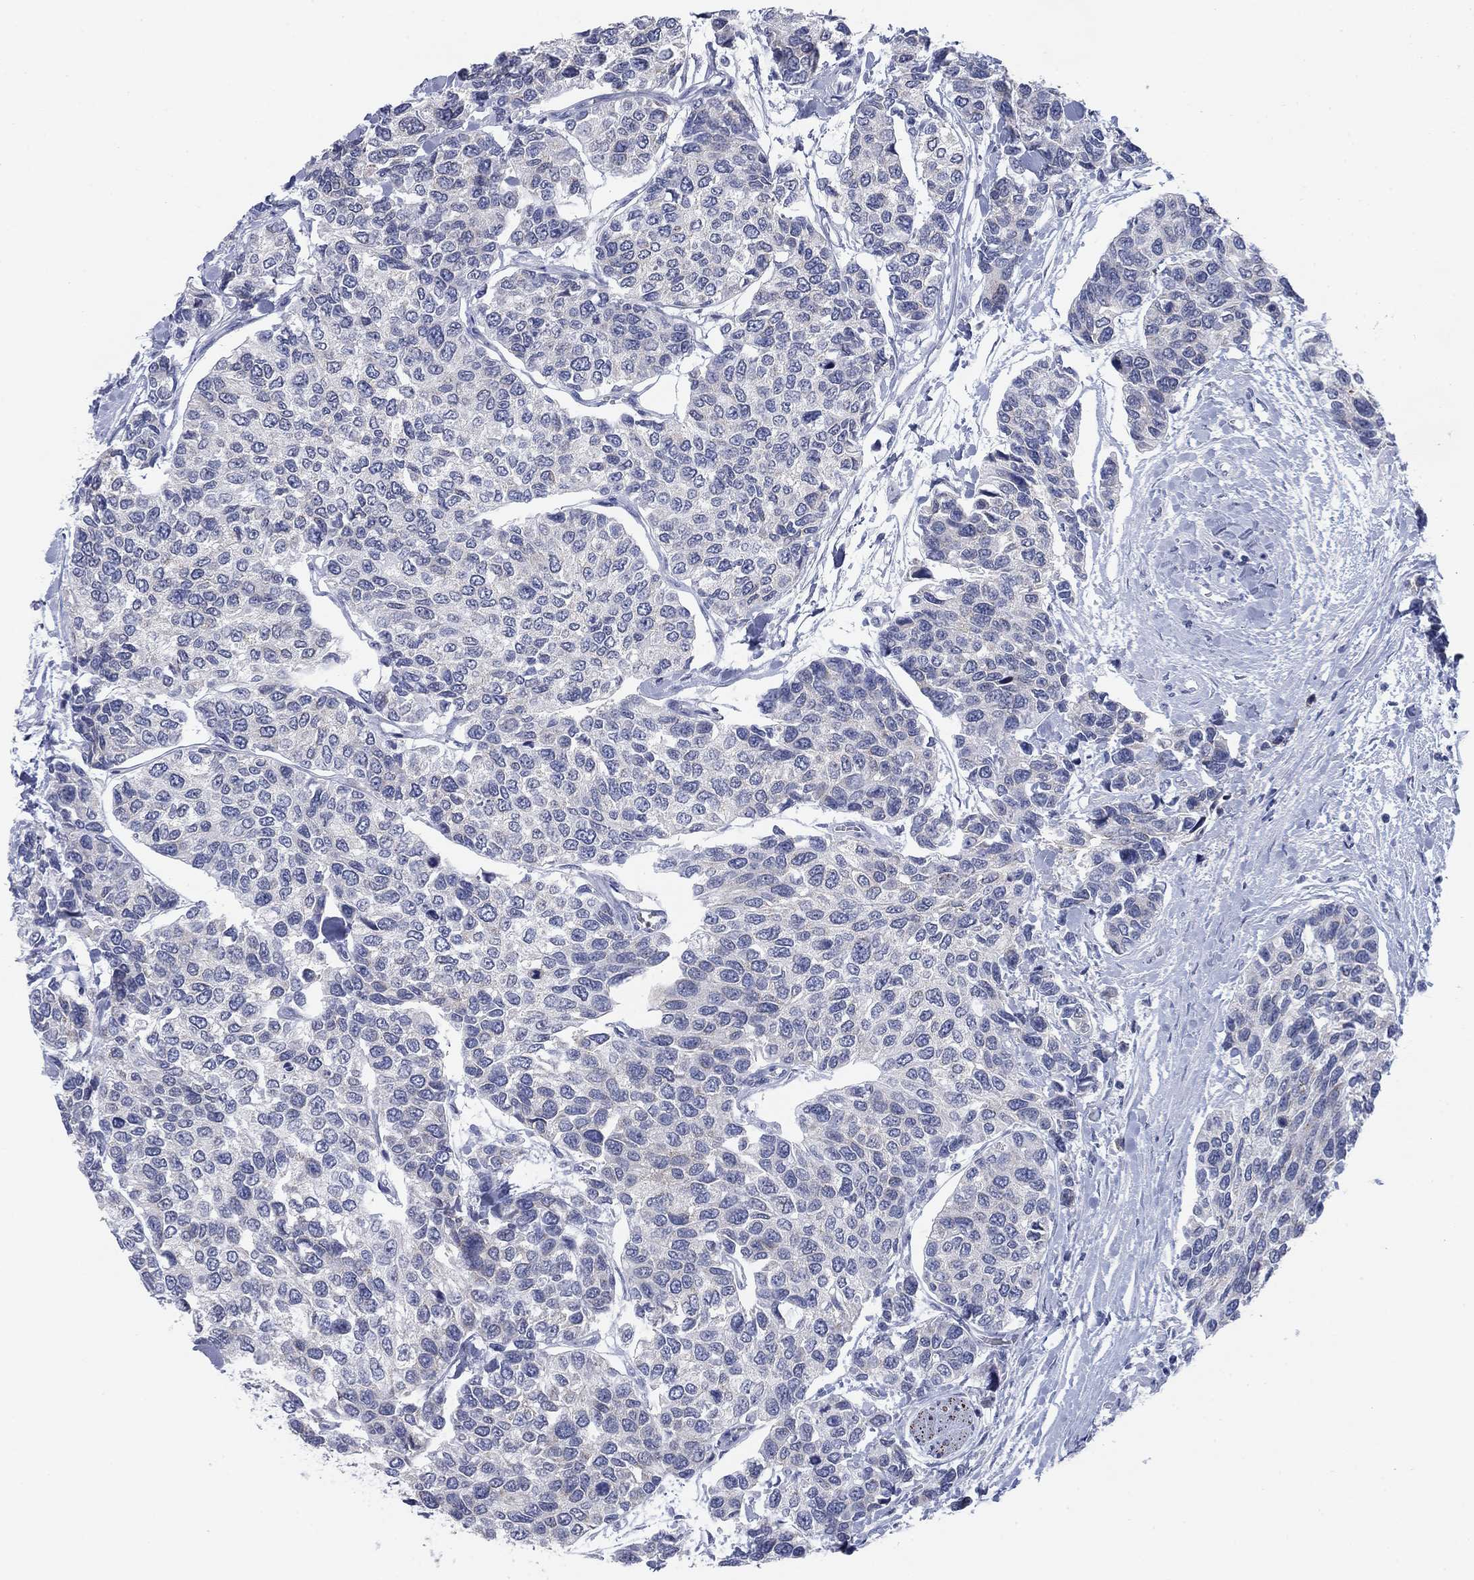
{"staining": {"intensity": "negative", "quantity": "none", "location": "none"}, "tissue": "urothelial cancer", "cell_type": "Tumor cells", "image_type": "cancer", "snomed": [{"axis": "morphology", "description": "Urothelial carcinoma, High grade"}, {"axis": "topography", "description": "Urinary bladder"}], "caption": "This is an immunohistochemistry histopathology image of human high-grade urothelial carcinoma. There is no expression in tumor cells.", "gene": "PRPH", "patient": {"sex": "male", "age": 77}}